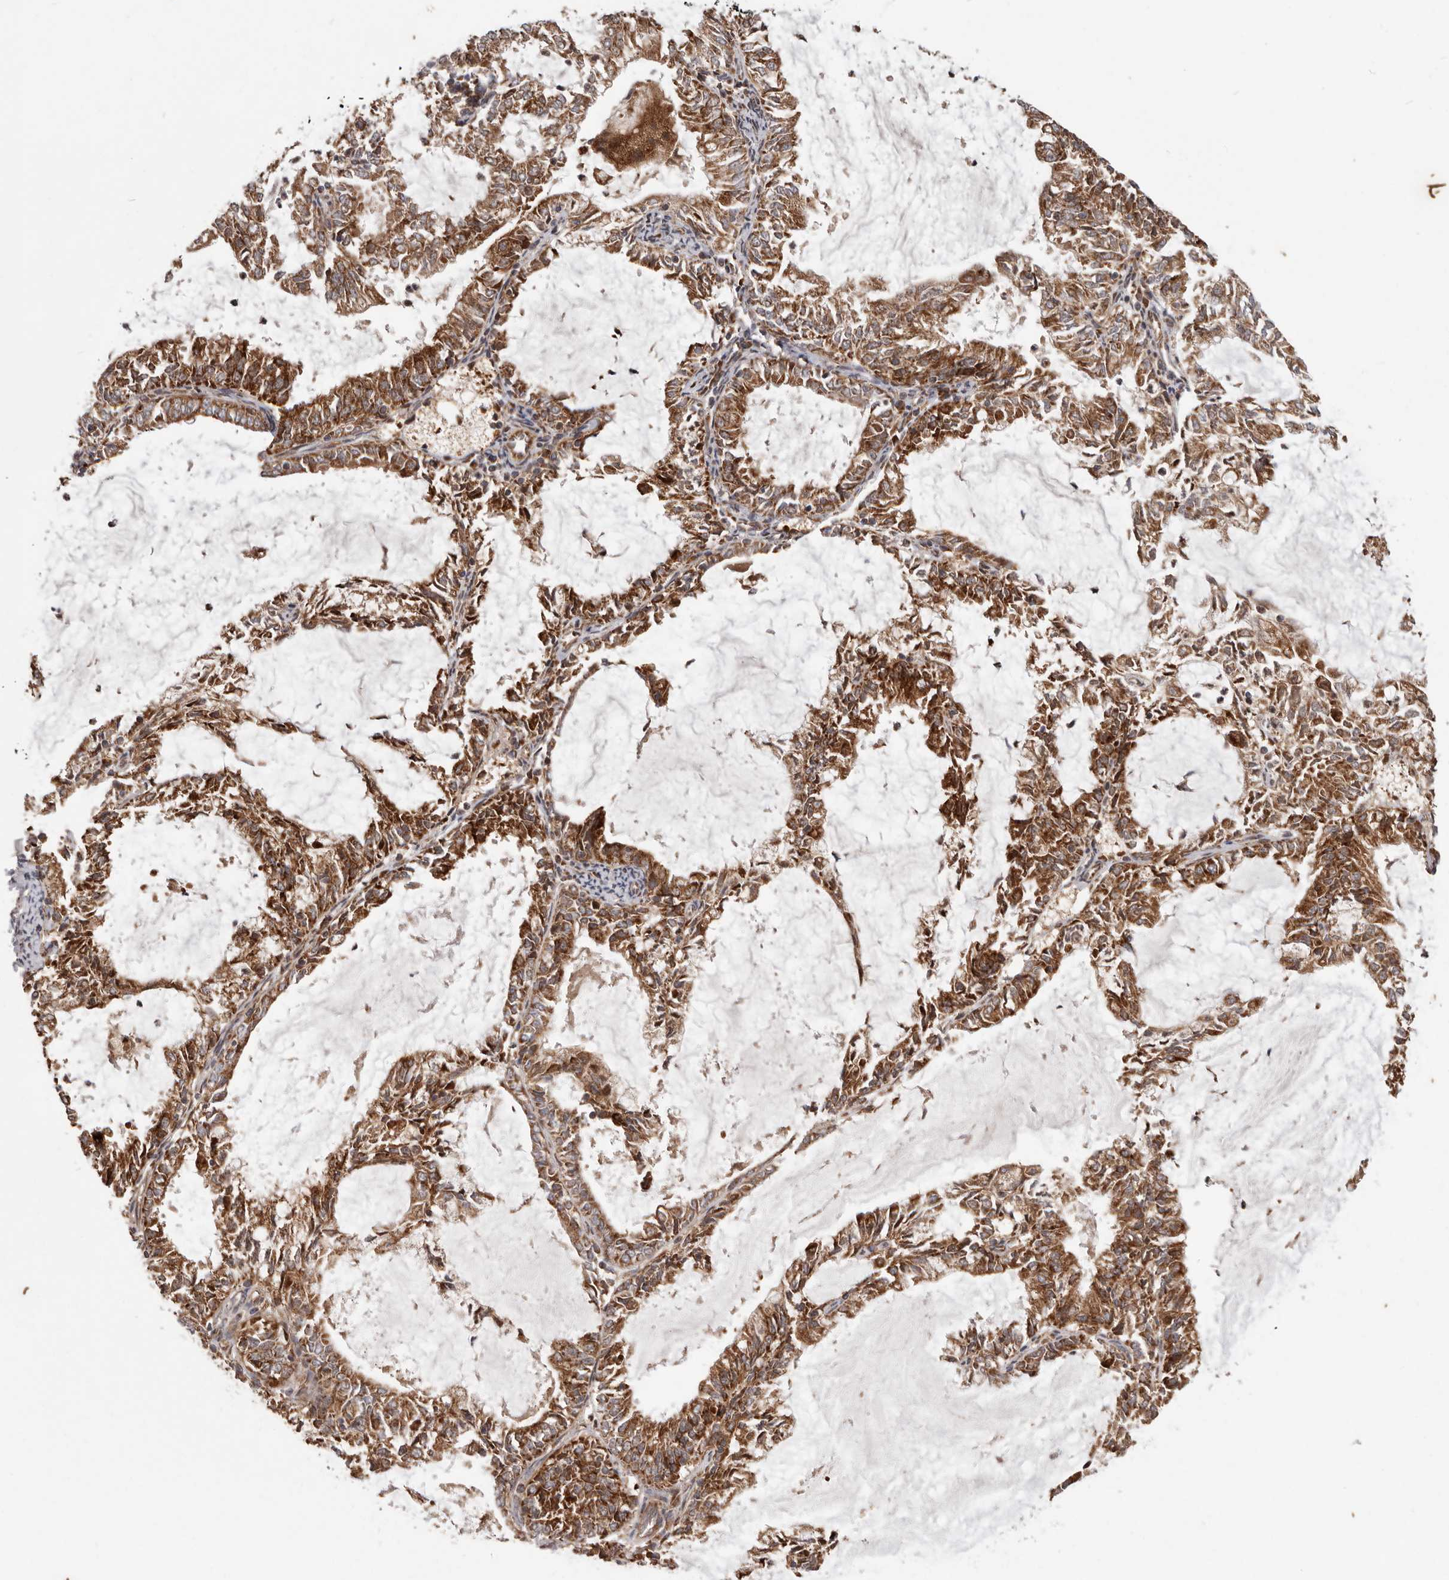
{"staining": {"intensity": "strong", "quantity": ">75%", "location": "cytoplasmic/membranous"}, "tissue": "endometrial cancer", "cell_type": "Tumor cells", "image_type": "cancer", "snomed": [{"axis": "morphology", "description": "Adenocarcinoma, NOS"}, {"axis": "topography", "description": "Endometrium"}], "caption": "Endometrial cancer (adenocarcinoma) tissue exhibits strong cytoplasmic/membranous positivity in about >75% of tumor cells, visualized by immunohistochemistry.", "gene": "MRPS10", "patient": {"sex": "female", "age": 57}}